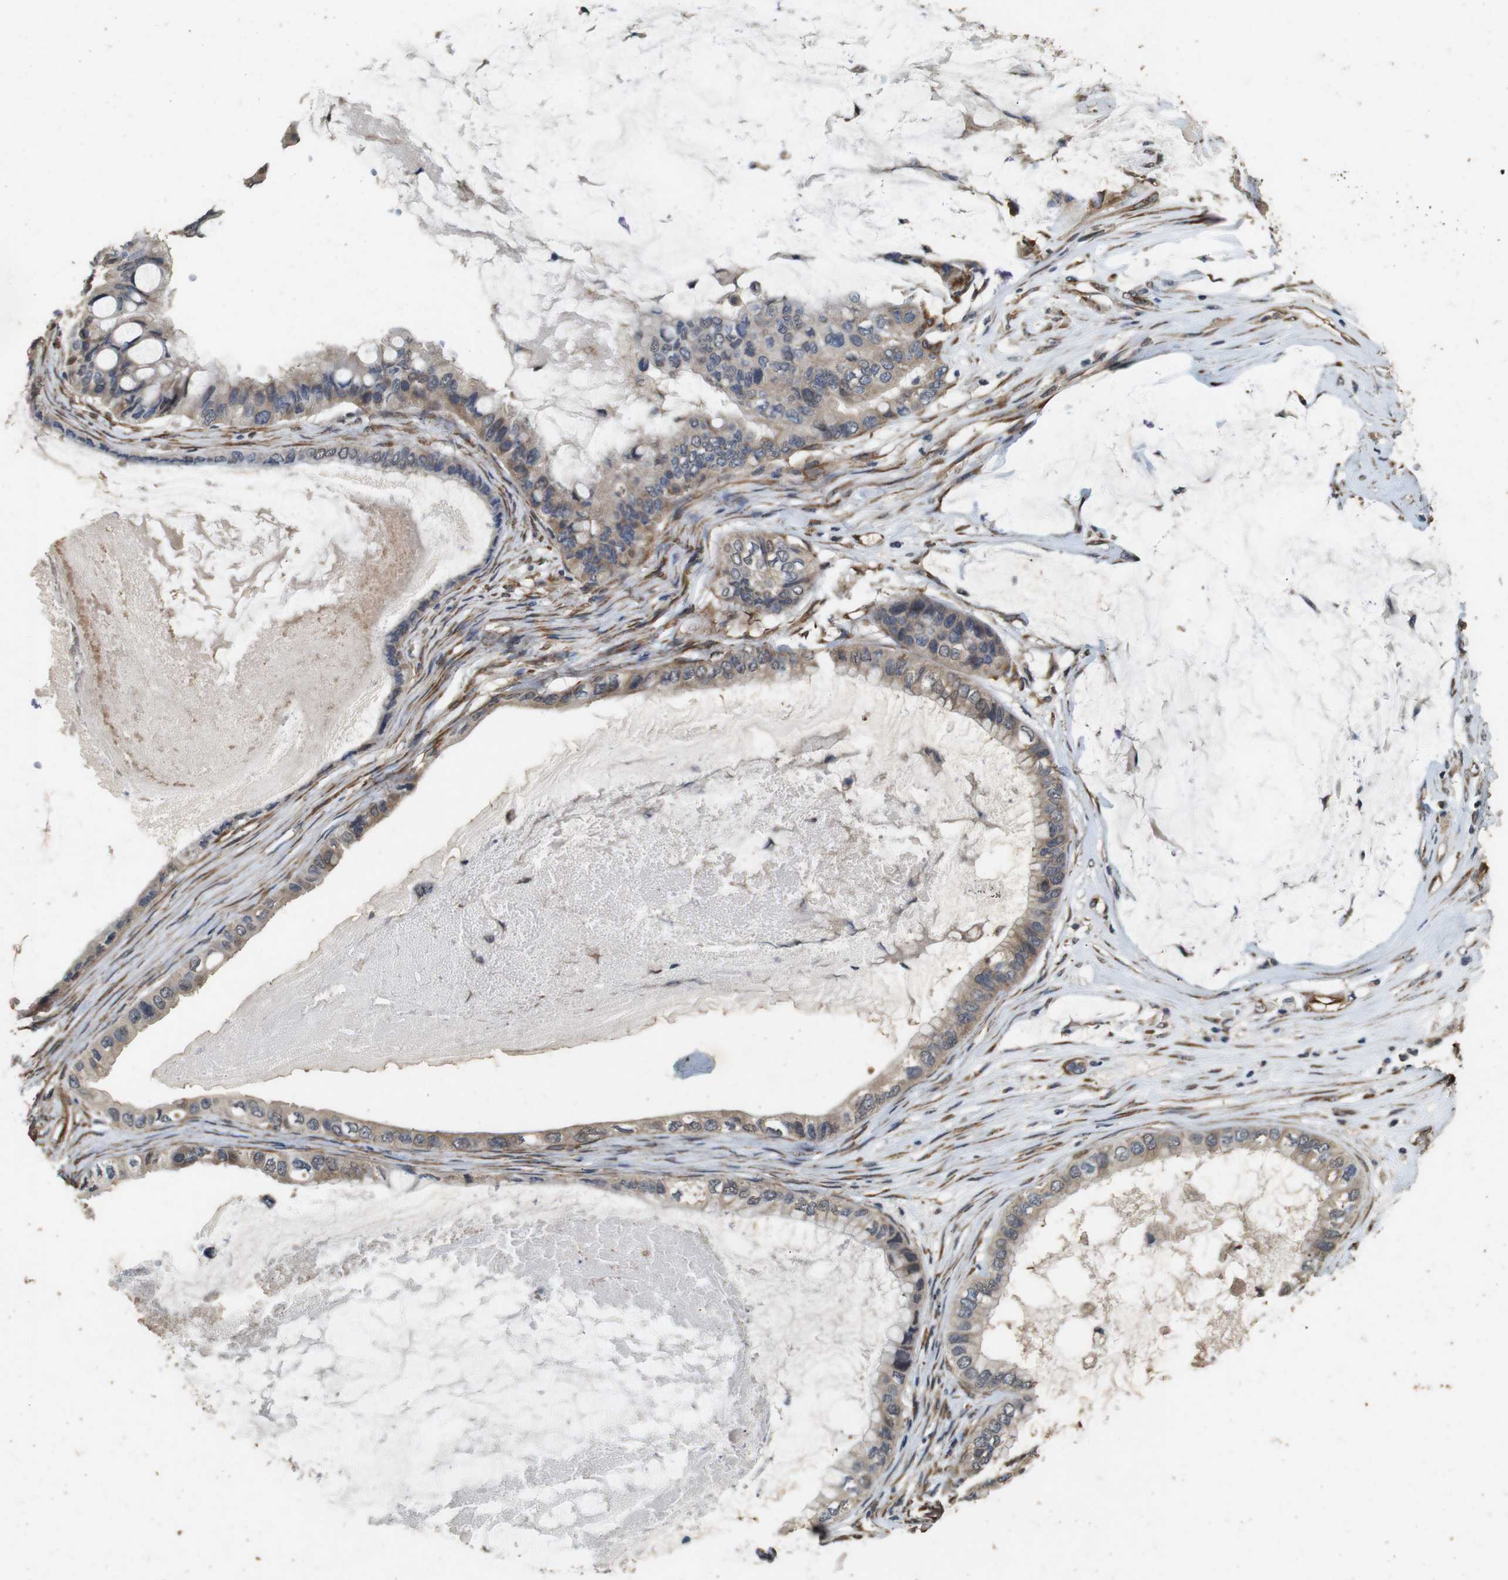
{"staining": {"intensity": "weak", "quantity": ">75%", "location": "cytoplasmic/membranous"}, "tissue": "ovarian cancer", "cell_type": "Tumor cells", "image_type": "cancer", "snomed": [{"axis": "morphology", "description": "Cystadenocarcinoma, mucinous, NOS"}, {"axis": "topography", "description": "Ovary"}], "caption": "Human ovarian cancer (mucinous cystadenocarcinoma) stained with a protein marker exhibits weak staining in tumor cells.", "gene": "CNPY4", "patient": {"sex": "female", "age": 80}}